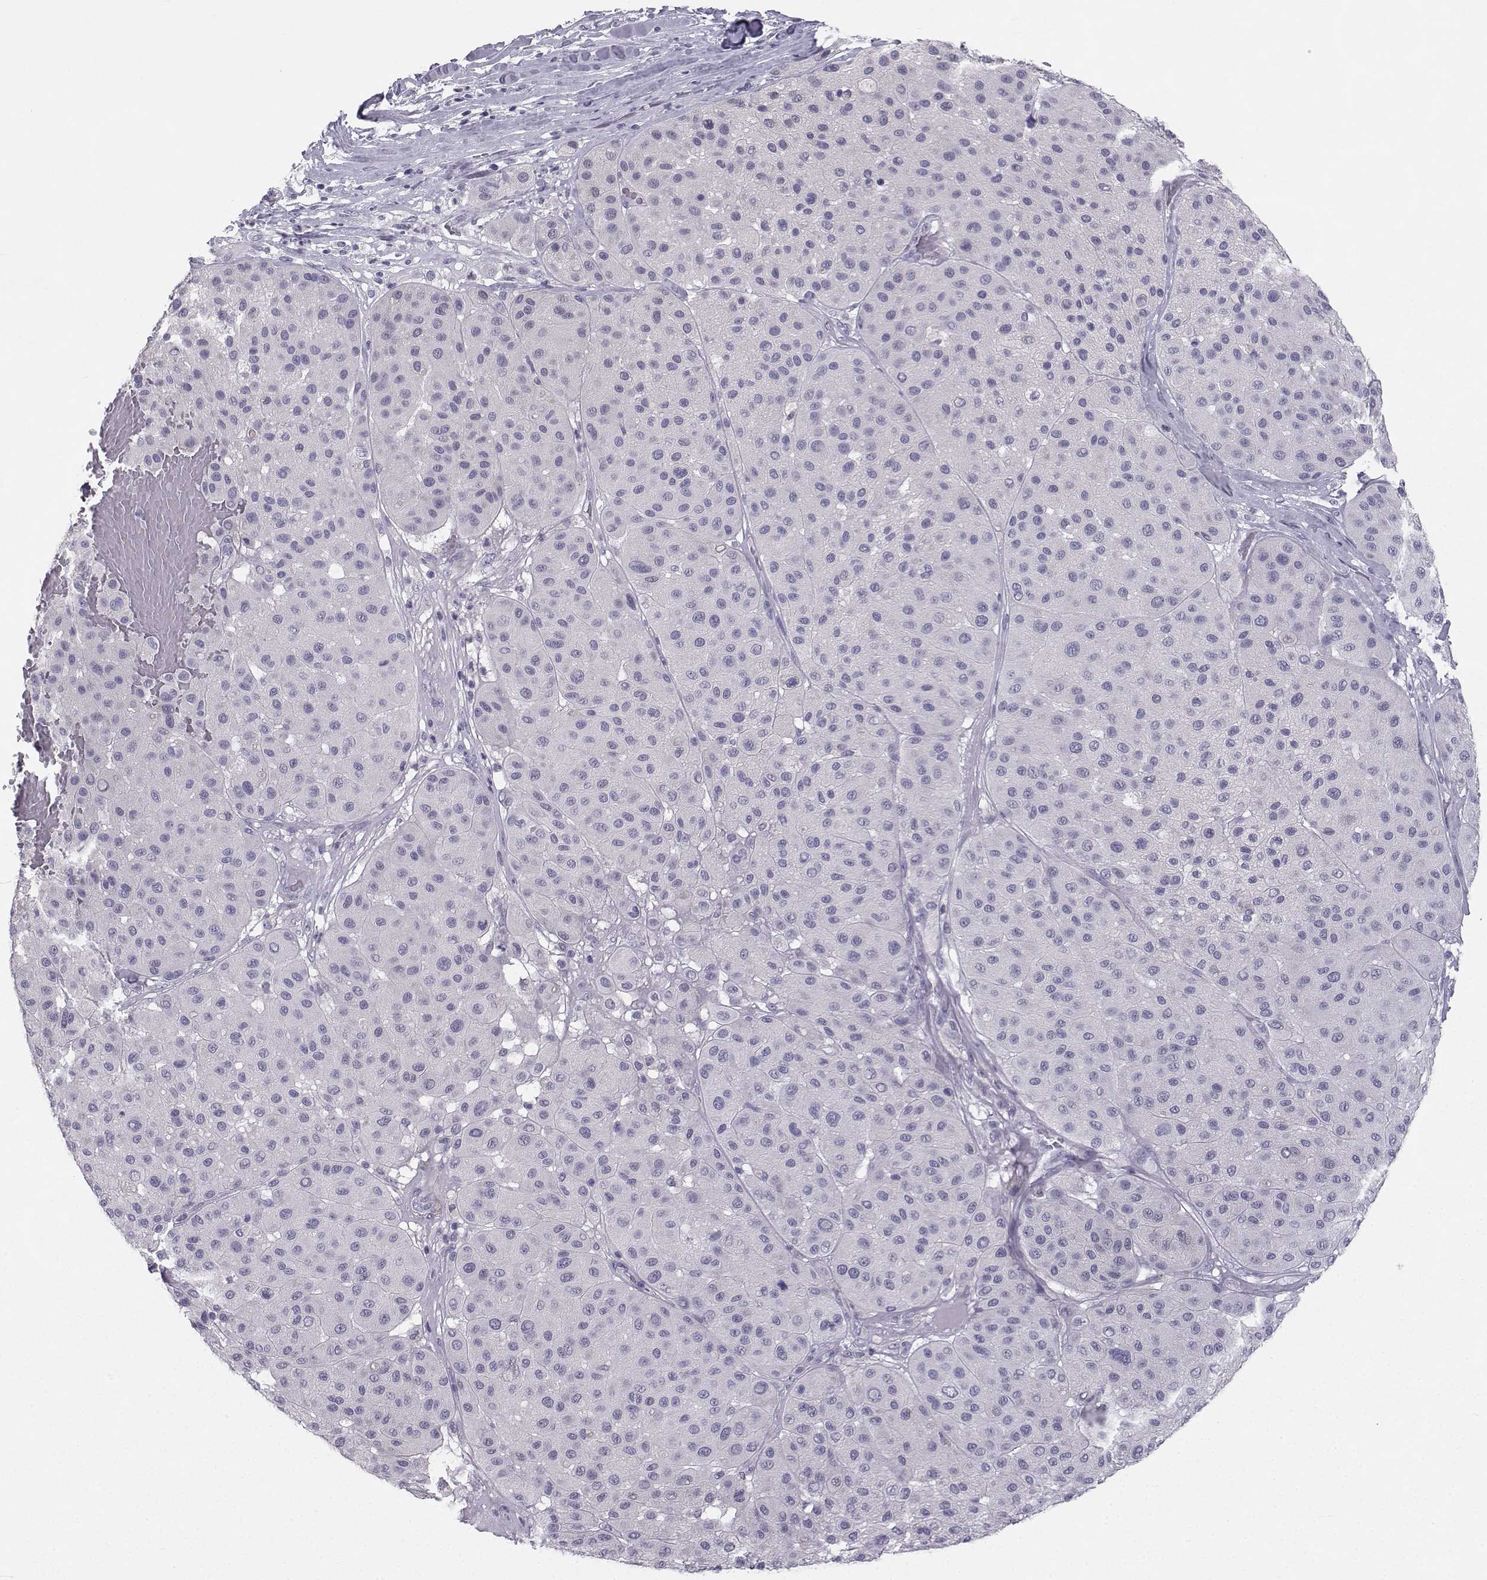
{"staining": {"intensity": "negative", "quantity": "none", "location": "none"}, "tissue": "melanoma", "cell_type": "Tumor cells", "image_type": "cancer", "snomed": [{"axis": "morphology", "description": "Malignant melanoma, Metastatic site"}, {"axis": "topography", "description": "Smooth muscle"}], "caption": "Tumor cells show no significant protein positivity in melanoma.", "gene": "SYCE1", "patient": {"sex": "male", "age": 41}}